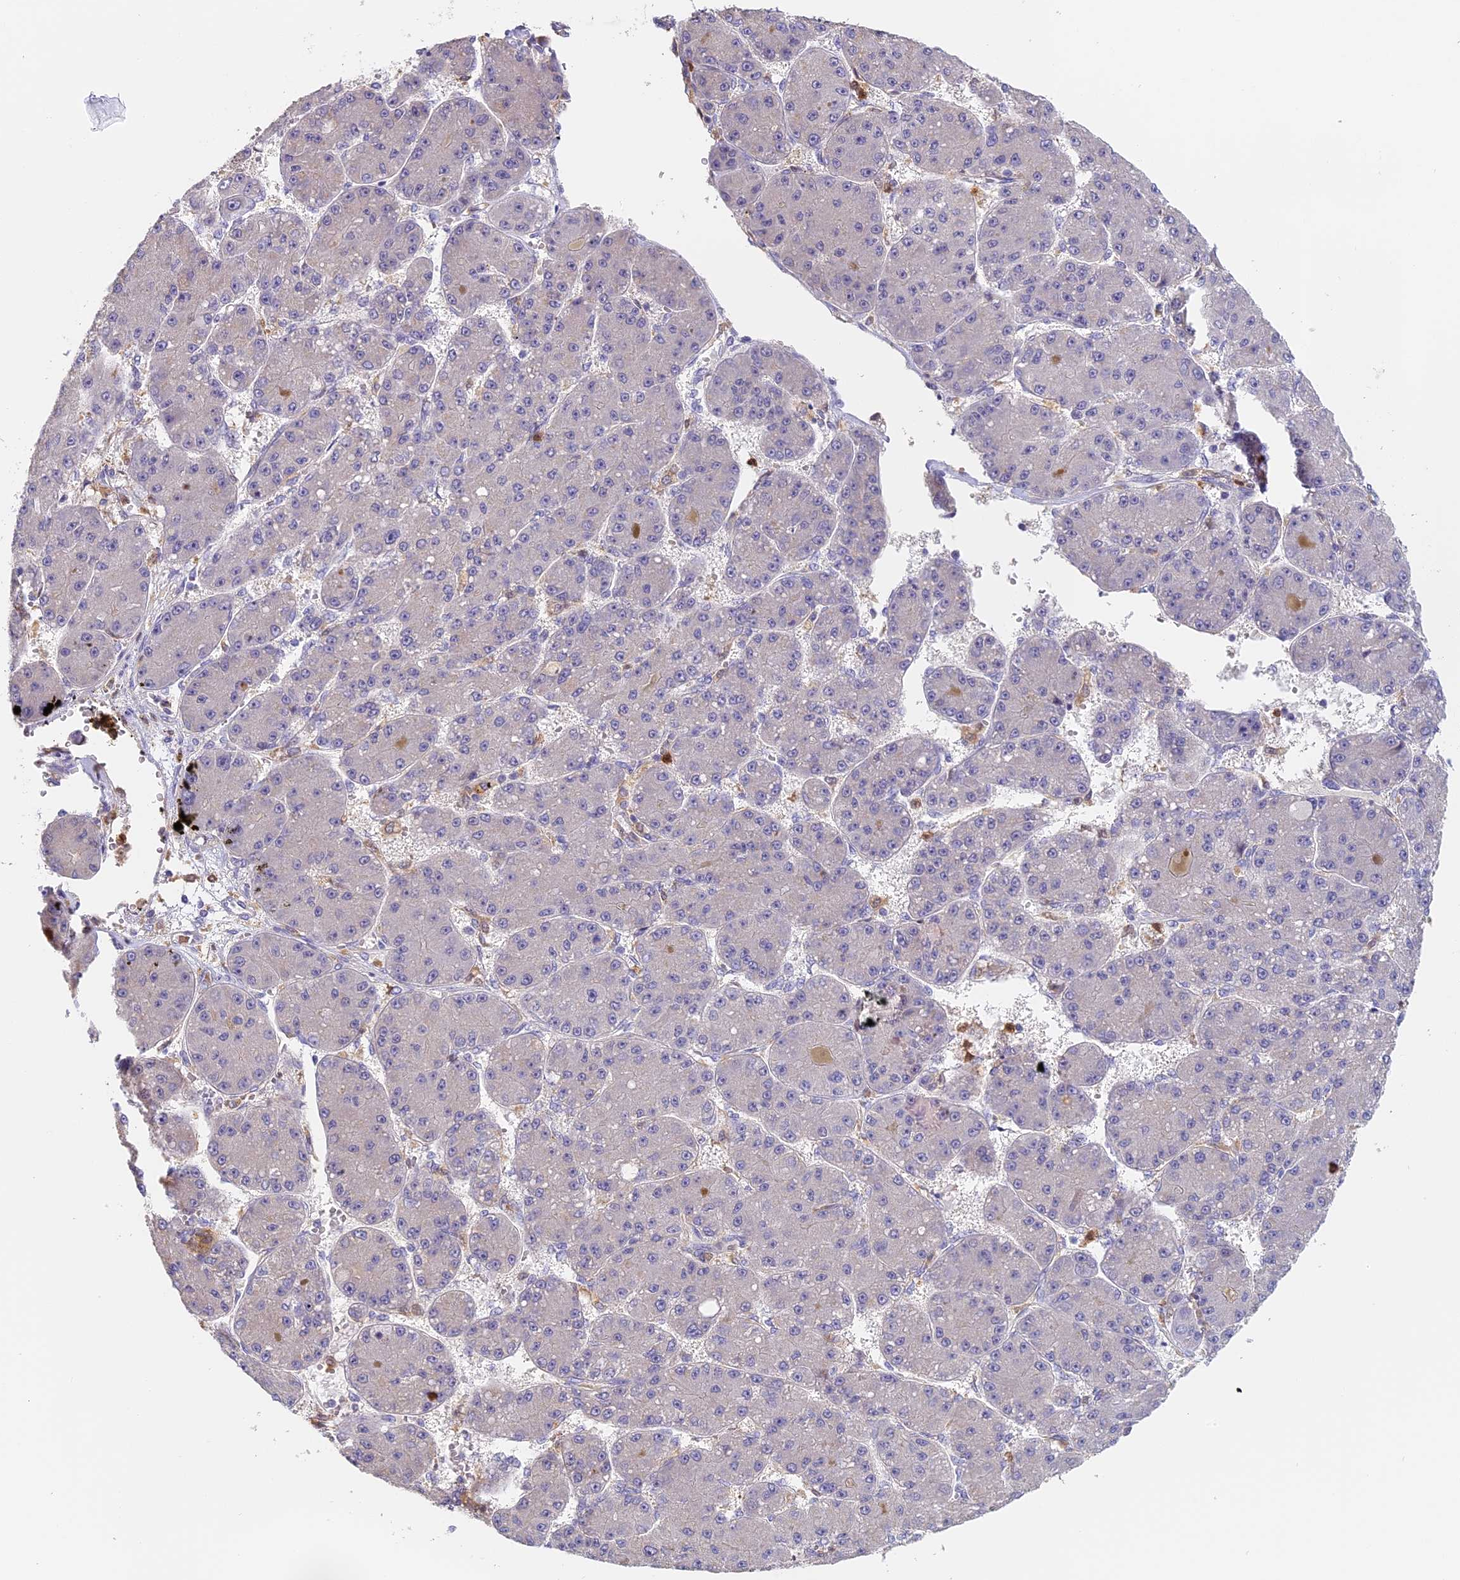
{"staining": {"intensity": "negative", "quantity": "none", "location": "none"}, "tissue": "liver cancer", "cell_type": "Tumor cells", "image_type": "cancer", "snomed": [{"axis": "morphology", "description": "Carcinoma, Hepatocellular, NOS"}, {"axis": "topography", "description": "Liver"}], "caption": "Liver cancer (hepatocellular carcinoma) was stained to show a protein in brown. There is no significant staining in tumor cells.", "gene": "NCF4", "patient": {"sex": "male", "age": 67}}